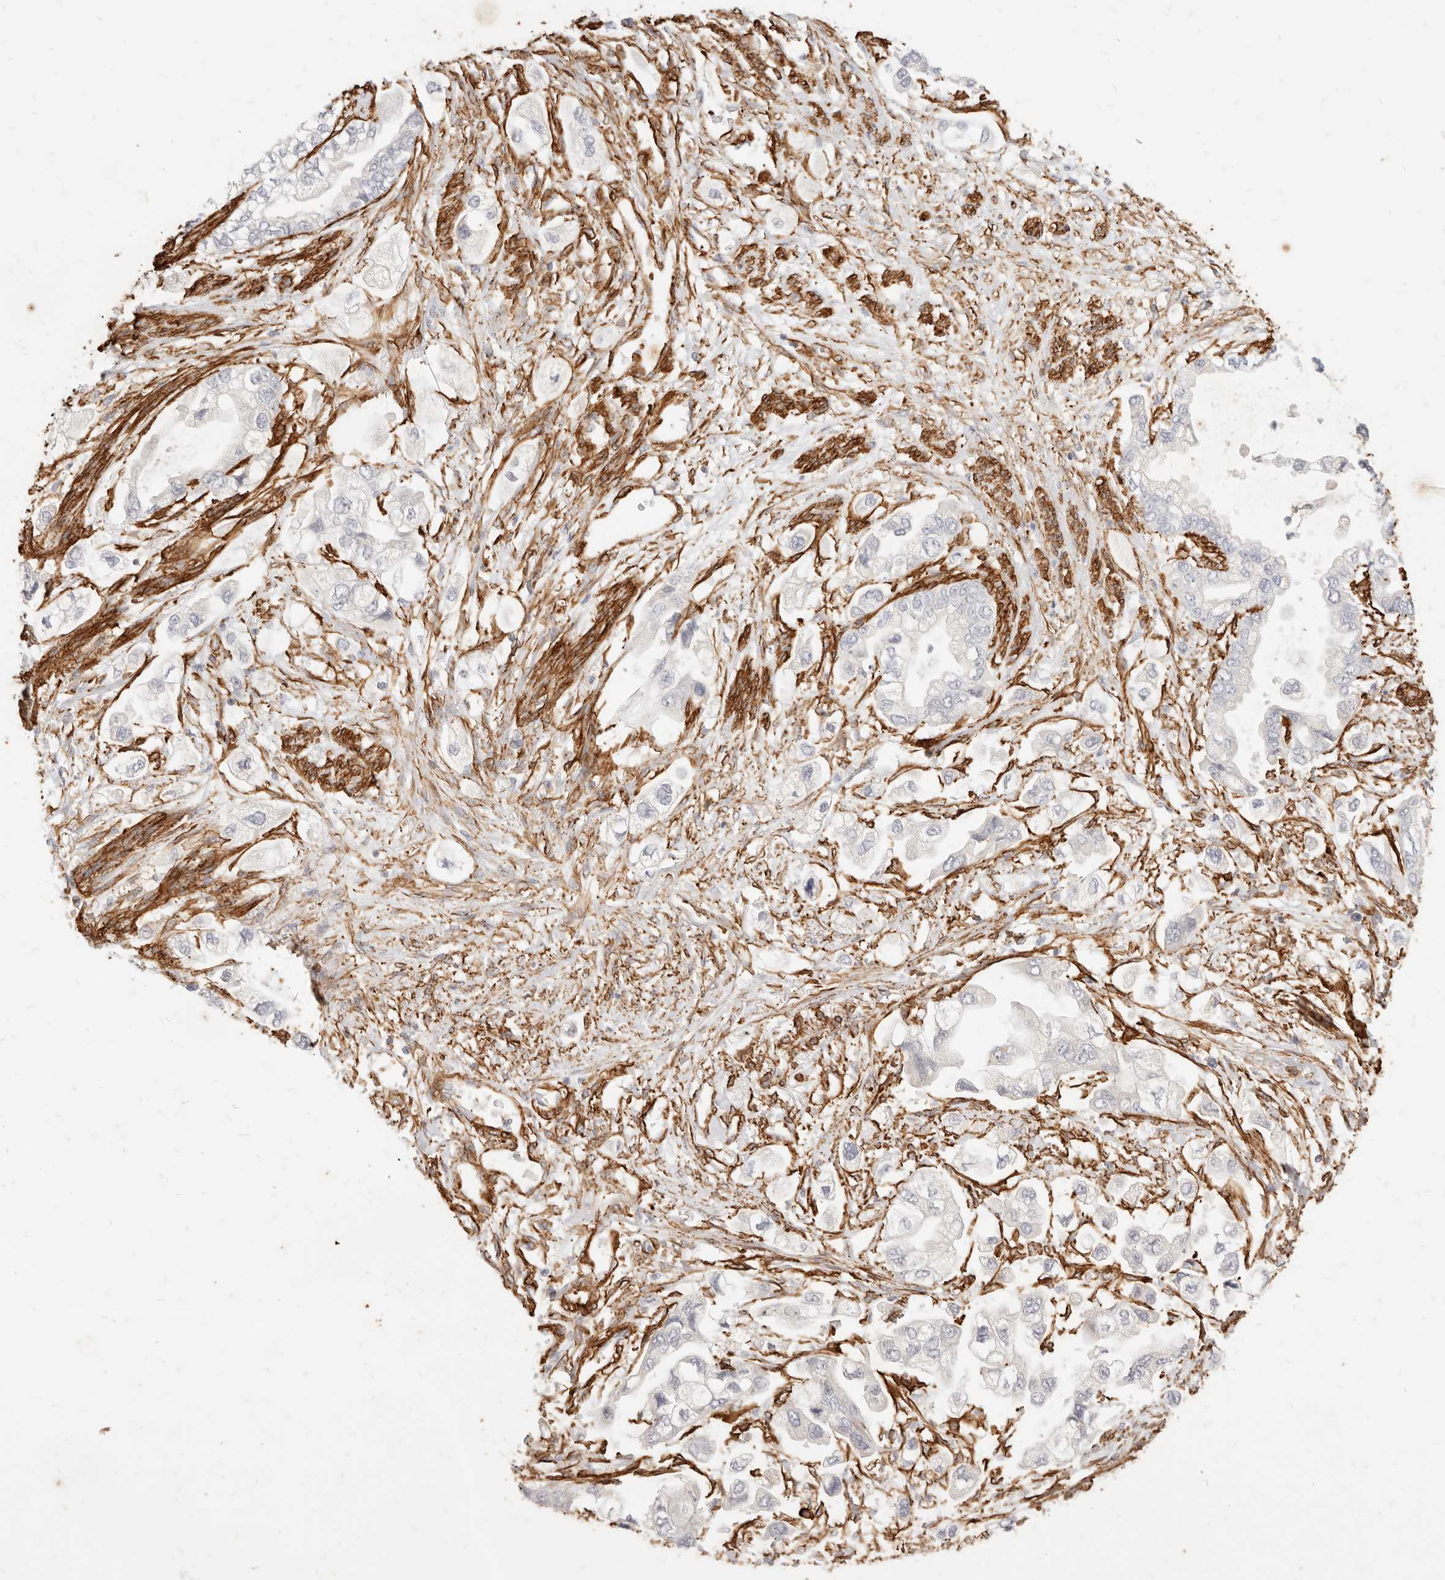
{"staining": {"intensity": "negative", "quantity": "none", "location": "none"}, "tissue": "stomach cancer", "cell_type": "Tumor cells", "image_type": "cancer", "snomed": [{"axis": "morphology", "description": "Adenocarcinoma, NOS"}, {"axis": "topography", "description": "Stomach"}], "caption": "Immunohistochemistry micrograph of stomach adenocarcinoma stained for a protein (brown), which shows no staining in tumor cells.", "gene": "TMTC2", "patient": {"sex": "male", "age": 62}}